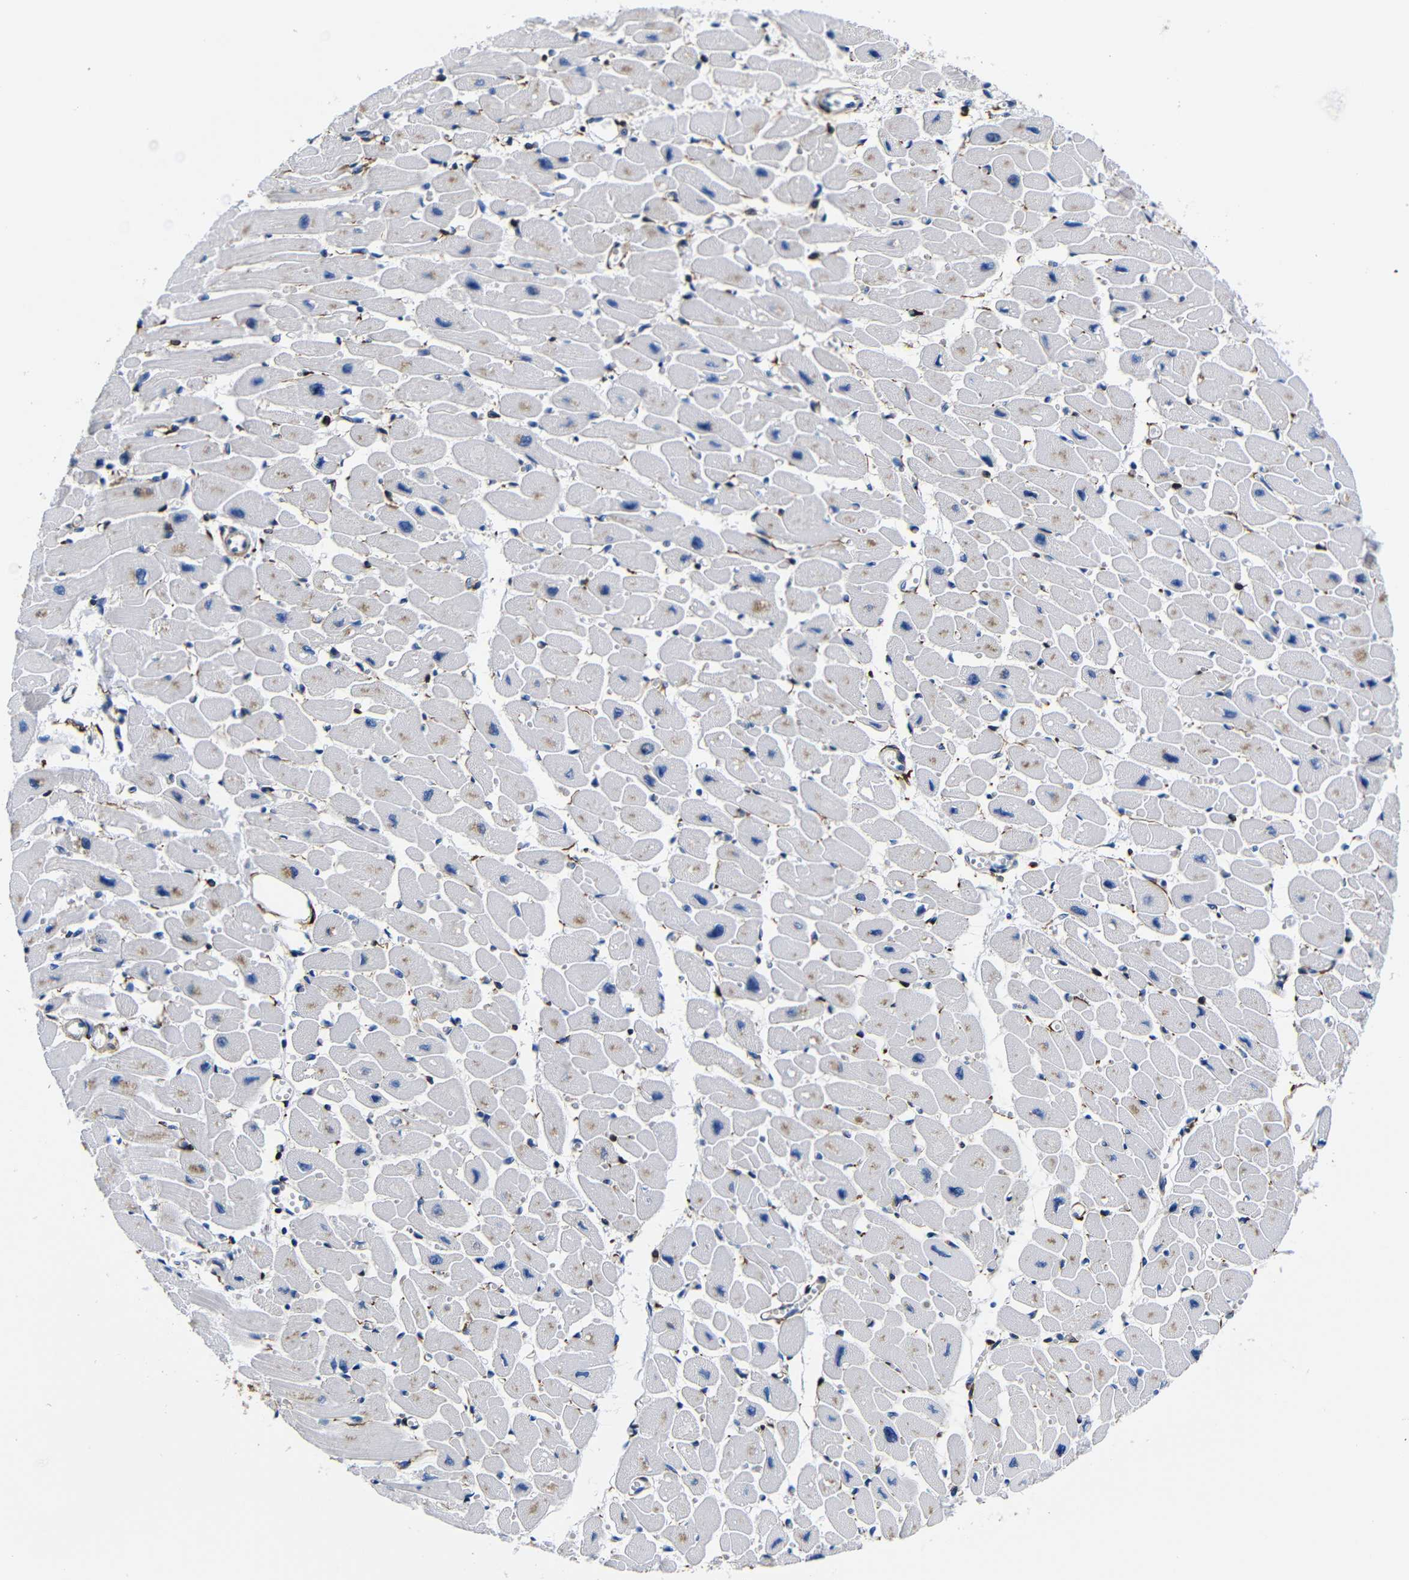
{"staining": {"intensity": "weak", "quantity": "<25%", "location": "cytoplasmic/membranous"}, "tissue": "heart muscle", "cell_type": "Cardiomyocytes", "image_type": "normal", "snomed": [{"axis": "morphology", "description": "Normal tissue, NOS"}, {"axis": "topography", "description": "Heart"}], "caption": "A high-resolution photomicrograph shows IHC staining of benign heart muscle, which demonstrates no significant staining in cardiomyocytes.", "gene": "LRIG1", "patient": {"sex": "female", "age": 54}}